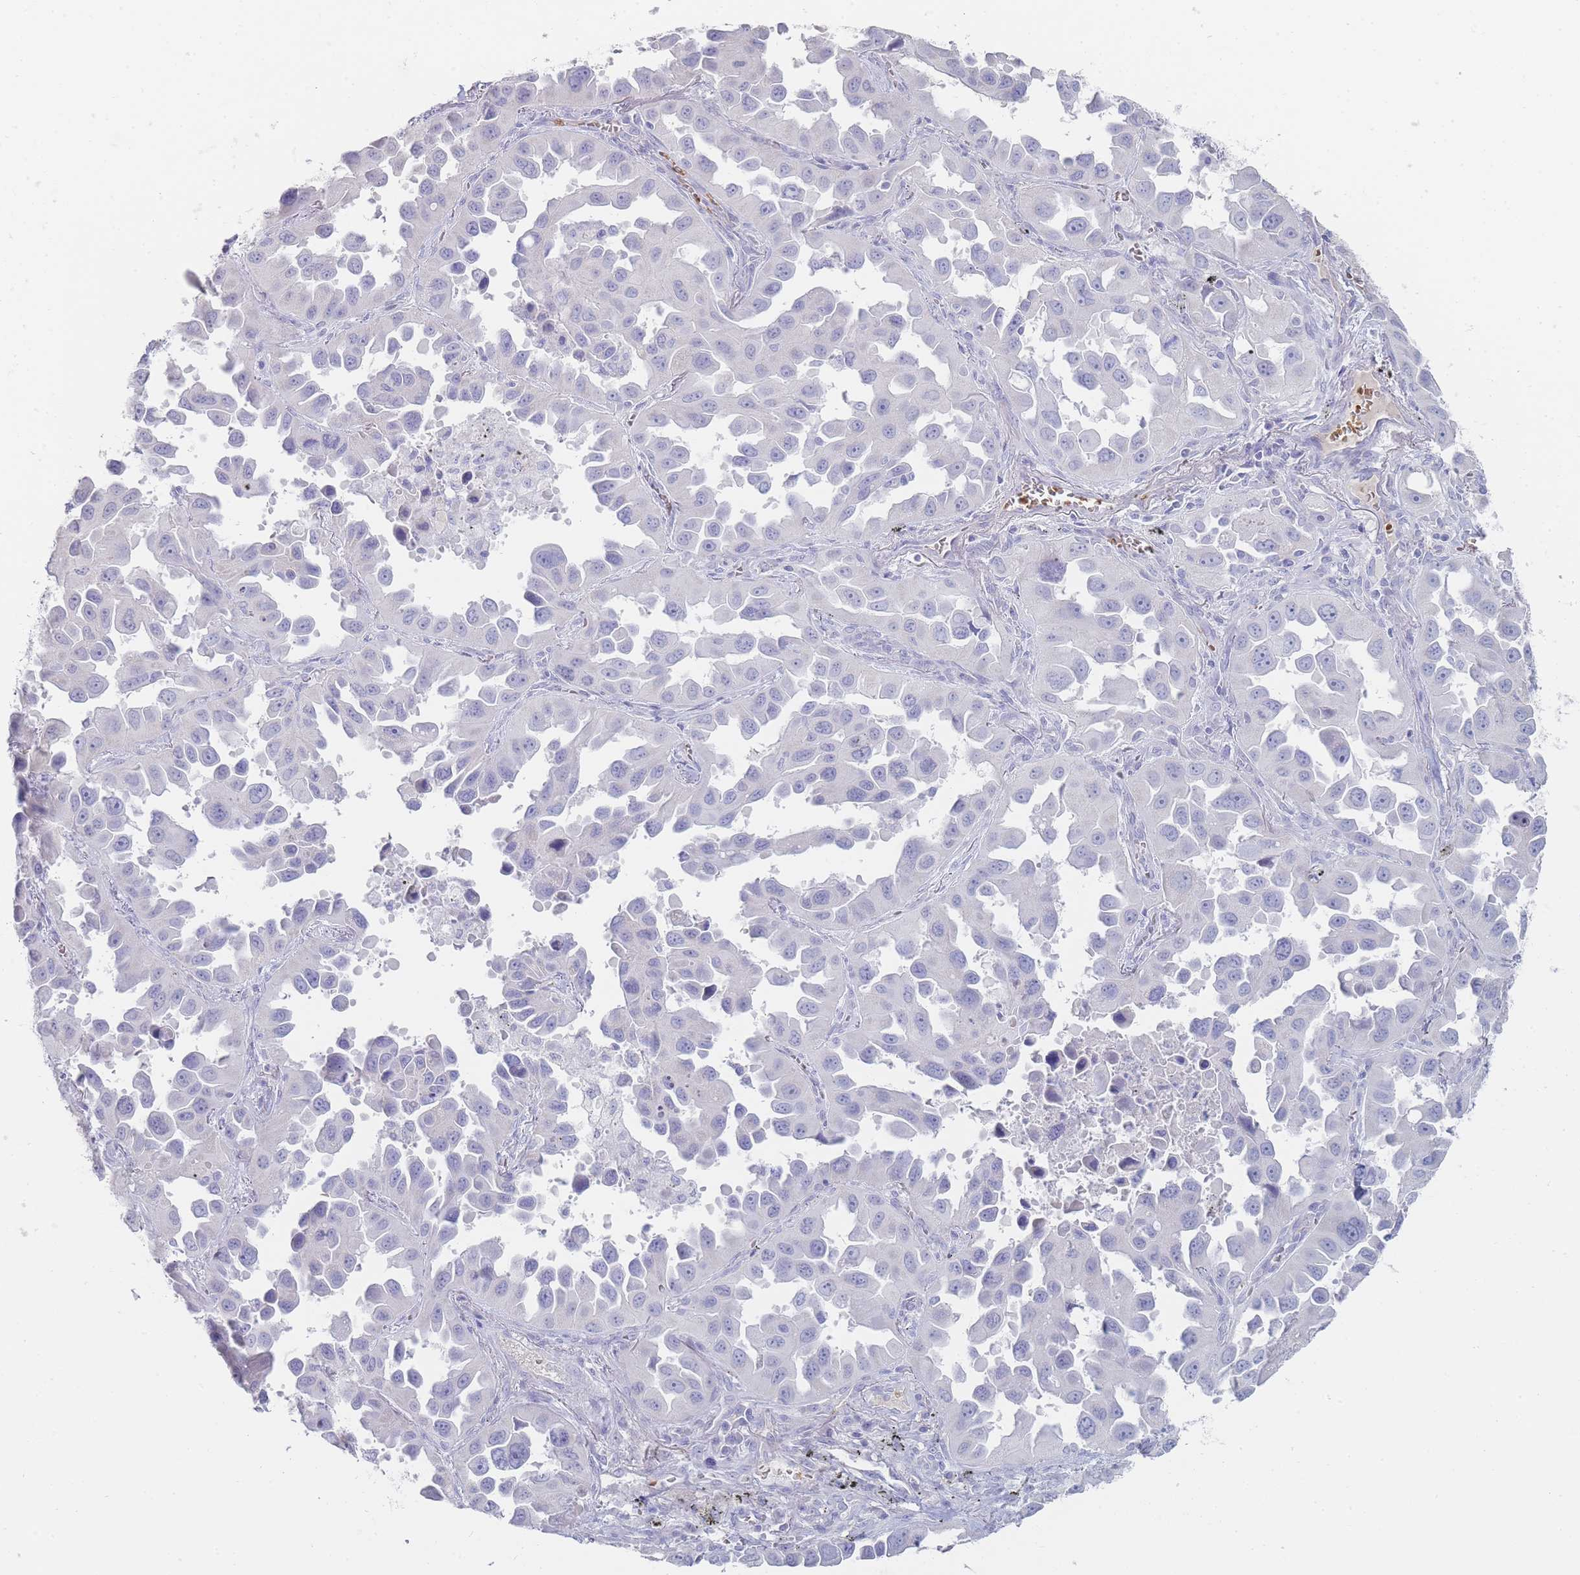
{"staining": {"intensity": "negative", "quantity": "none", "location": "none"}, "tissue": "lung cancer", "cell_type": "Tumor cells", "image_type": "cancer", "snomed": [{"axis": "morphology", "description": "Adenocarcinoma, NOS"}, {"axis": "topography", "description": "Lung"}], "caption": "Immunohistochemistry (IHC) micrograph of neoplastic tissue: human lung cancer (adenocarcinoma) stained with DAB reveals no significant protein staining in tumor cells.", "gene": "HBG2", "patient": {"sex": "male", "age": 66}}